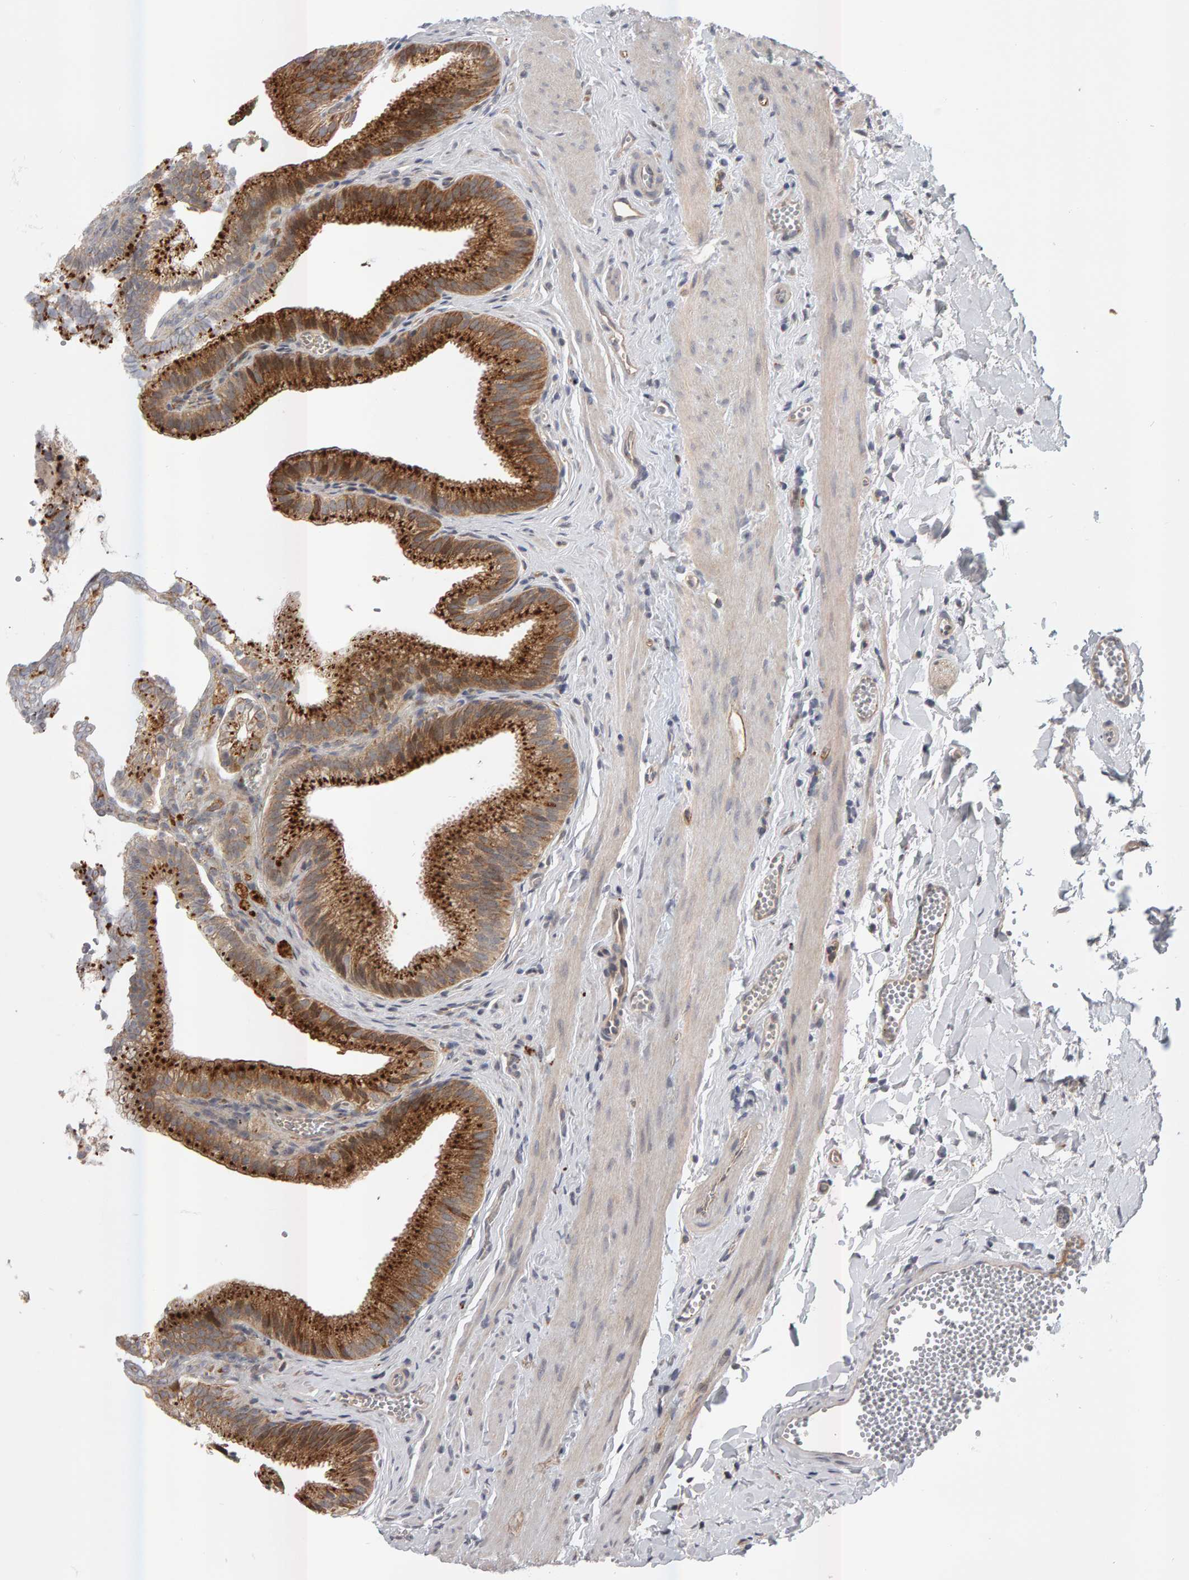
{"staining": {"intensity": "strong", "quantity": ">75%", "location": "cytoplasmic/membranous"}, "tissue": "gallbladder", "cell_type": "Glandular cells", "image_type": "normal", "snomed": [{"axis": "morphology", "description": "Normal tissue, NOS"}, {"axis": "topography", "description": "Gallbladder"}], "caption": "An IHC histopathology image of unremarkable tissue is shown. Protein staining in brown shows strong cytoplasmic/membranous positivity in gallbladder within glandular cells.", "gene": "ZNF160", "patient": {"sex": "male", "age": 38}}